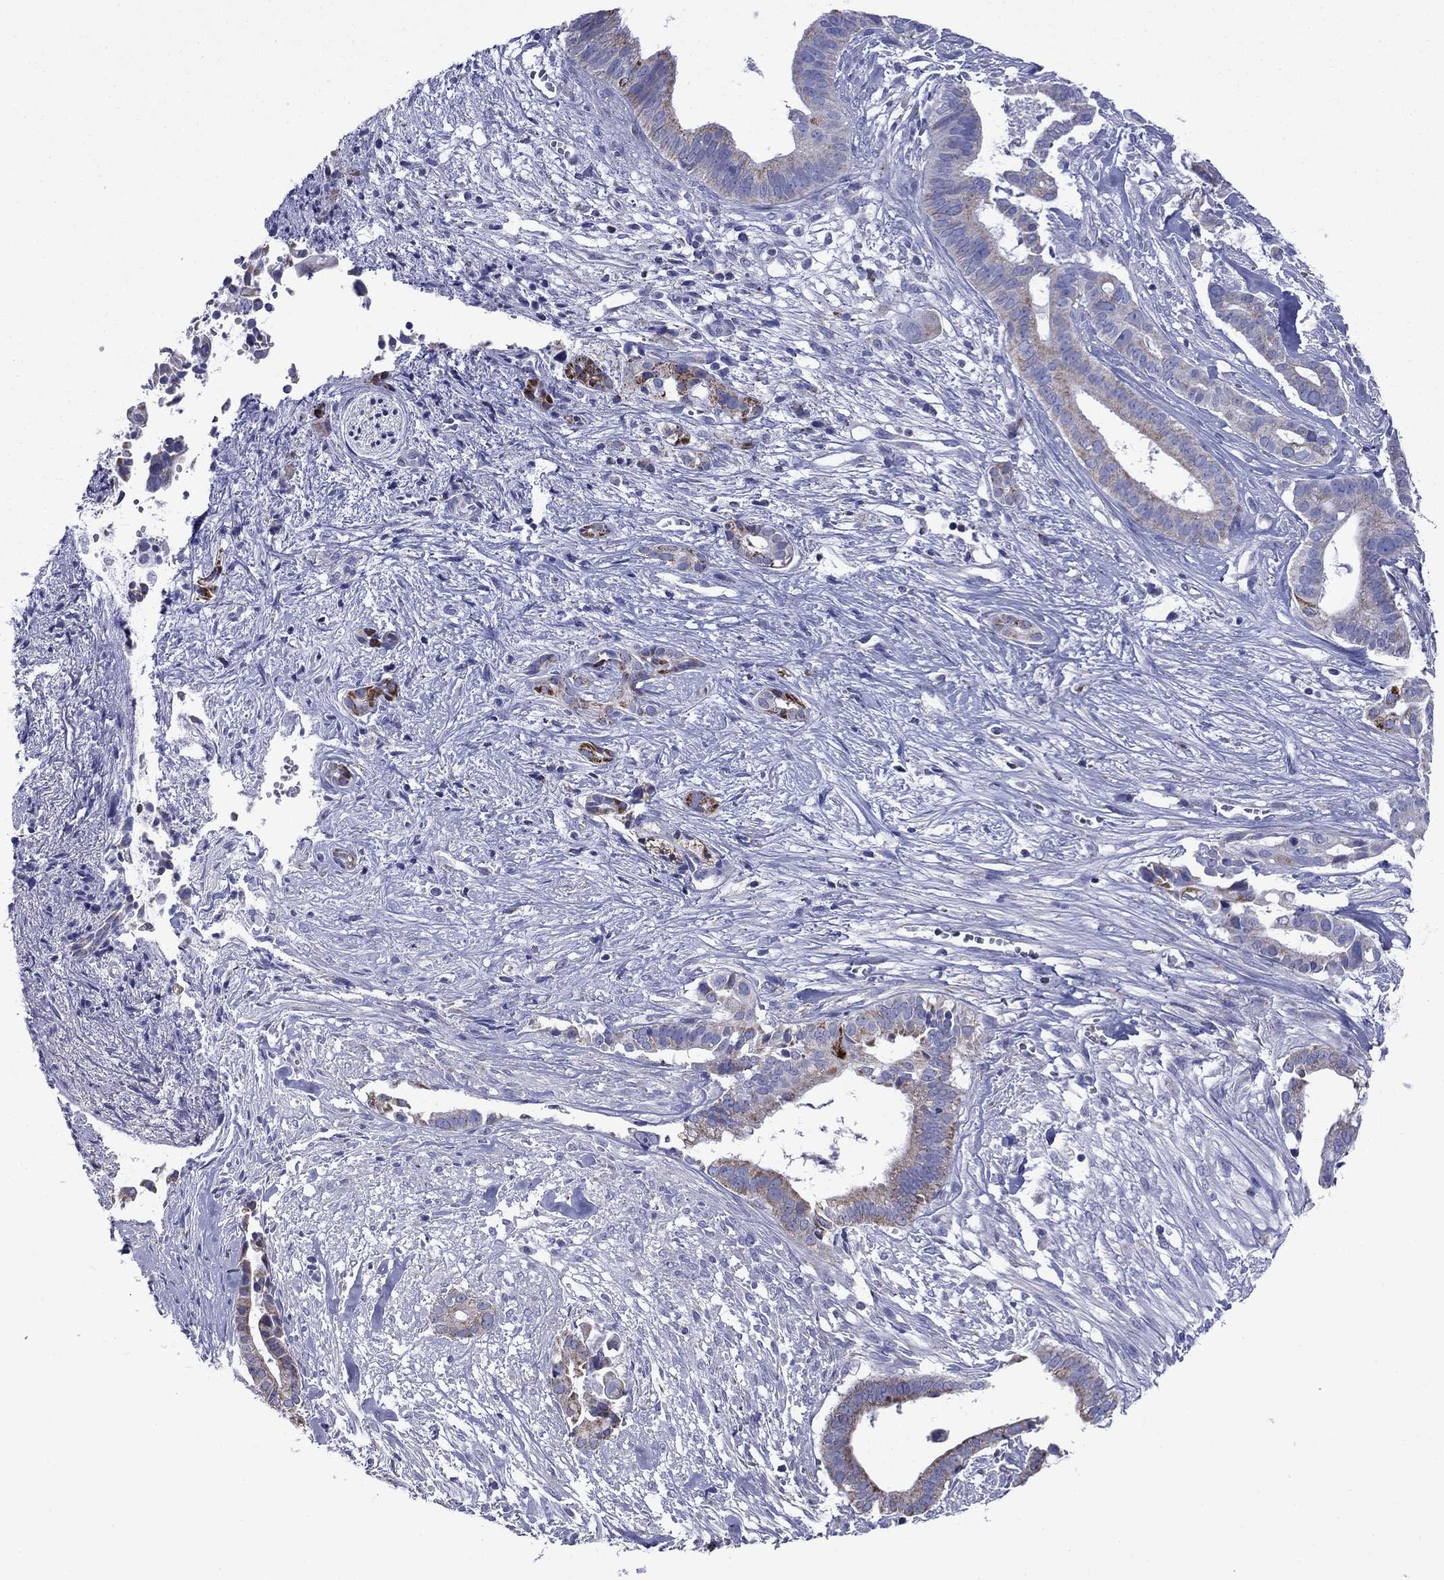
{"staining": {"intensity": "weak", "quantity": "<25%", "location": "cytoplasmic/membranous"}, "tissue": "pancreatic cancer", "cell_type": "Tumor cells", "image_type": "cancer", "snomed": [{"axis": "morphology", "description": "Adenocarcinoma, NOS"}, {"axis": "topography", "description": "Pancreas"}], "caption": "Tumor cells show no significant protein expression in adenocarcinoma (pancreatic). (Stains: DAB immunohistochemistry (IHC) with hematoxylin counter stain, Microscopy: brightfield microscopy at high magnification).", "gene": "ACADSB", "patient": {"sex": "male", "age": 61}}